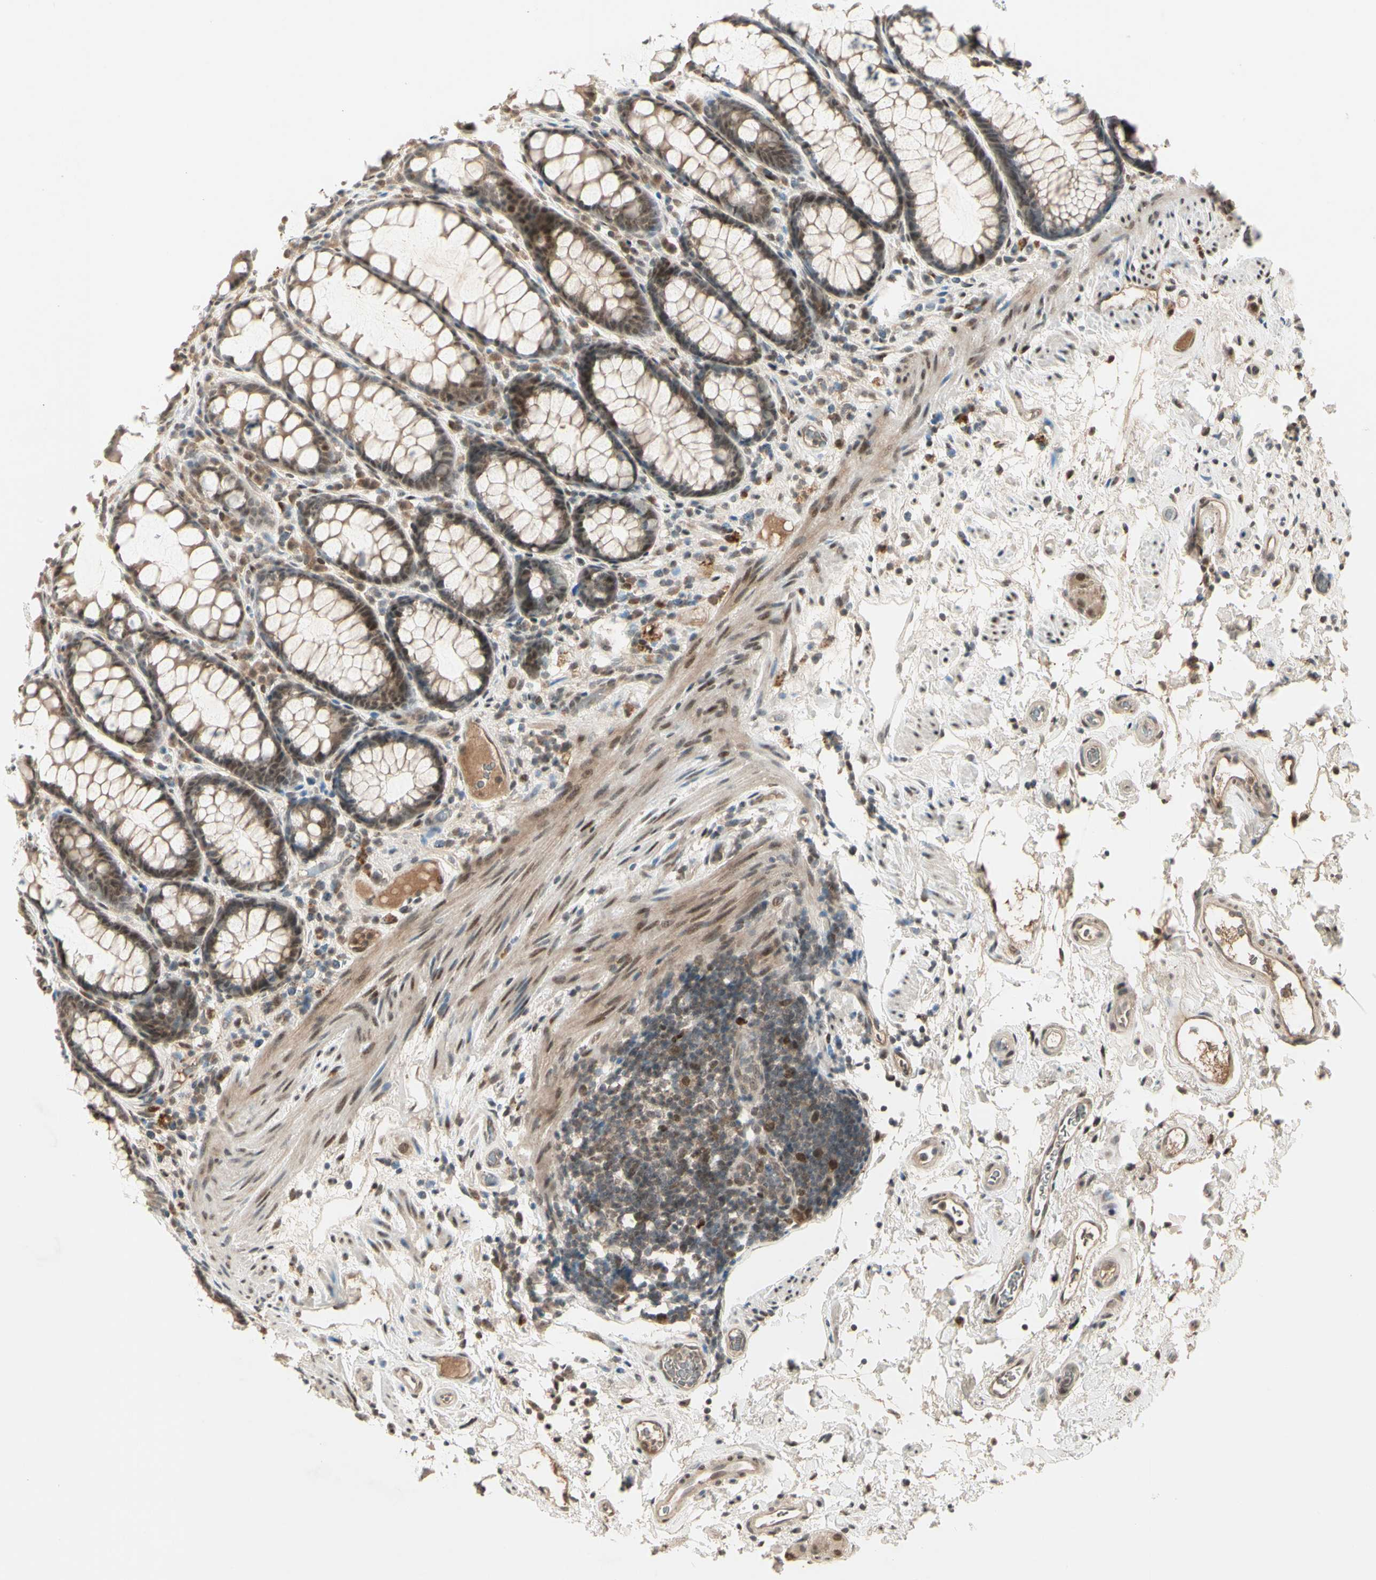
{"staining": {"intensity": "moderate", "quantity": ">75%", "location": "nuclear"}, "tissue": "rectum", "cell_type": "Glandular cells", "image_type": "normal", "snomed": [{"axis": "morphology", "description": "Normal tissue, NOS"}, {"axis": "topography", "description": "Rectum"}], "caption": "Glandular cells reveal medium levels of moderate nuclear positivity in approximately >75% of cells in unremarkable human rectum.", "gene": "GTF3A", "patient": {"sex": "male", "age": 92}}